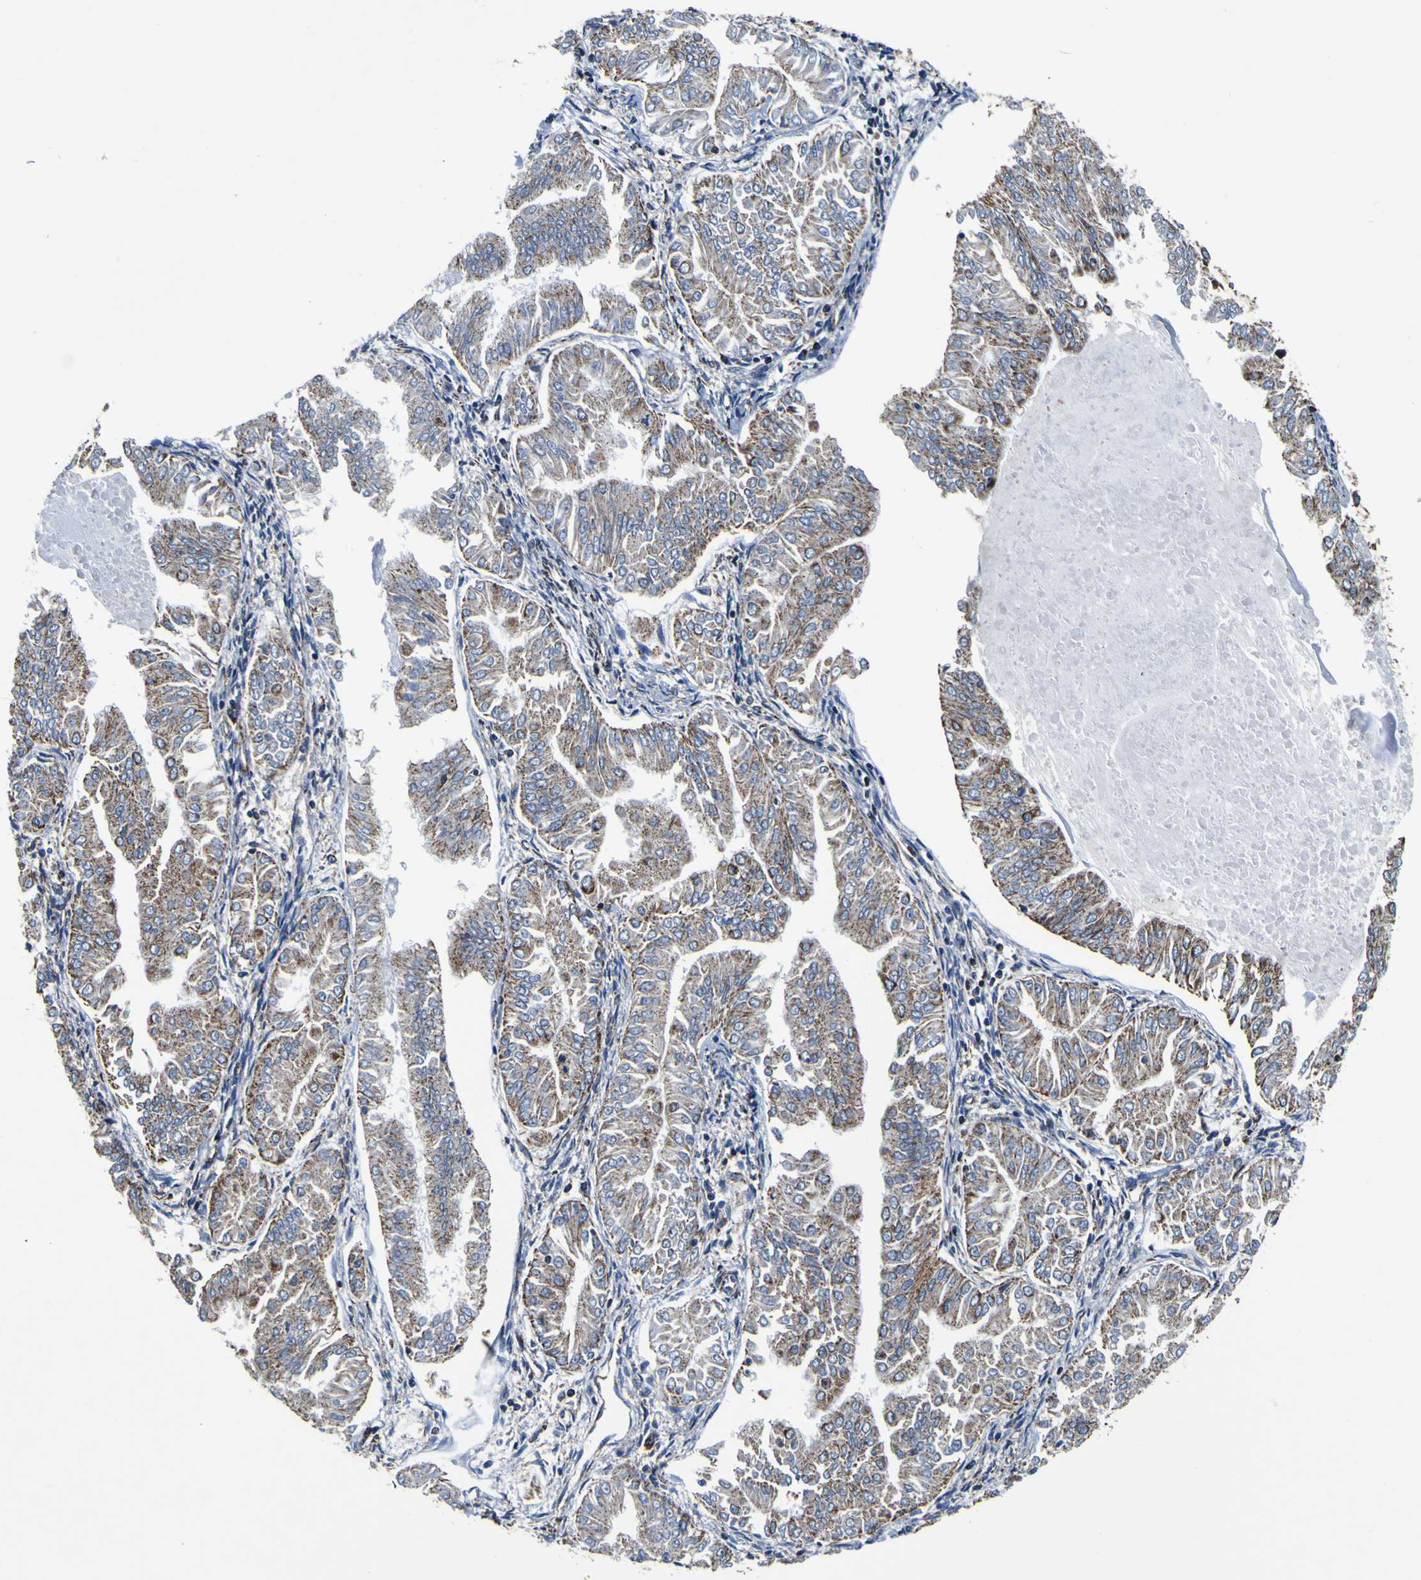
{"staining": {"intensity": "moderate", "quantity": ">75%", "location": "cytoplasmic/membranous"}, "tissue": "endometrial cancer", "cell_type": "Tumor cells", "image_type": "cancer", "snomed": [{"axis": "morphology", "description": "Adenocarcinoma, NOS"}, {"axis": "topography", "description": "Endometrium"}], "caption": "The histopathology image displays immunohistochemical staining of endometrial cancer. There is moderate cytoplasmic/membranous staining is identified in approximately >75% of tumor cells.", "gene": "PTRH2", "patient": {"sex": "female", "age": 53}}